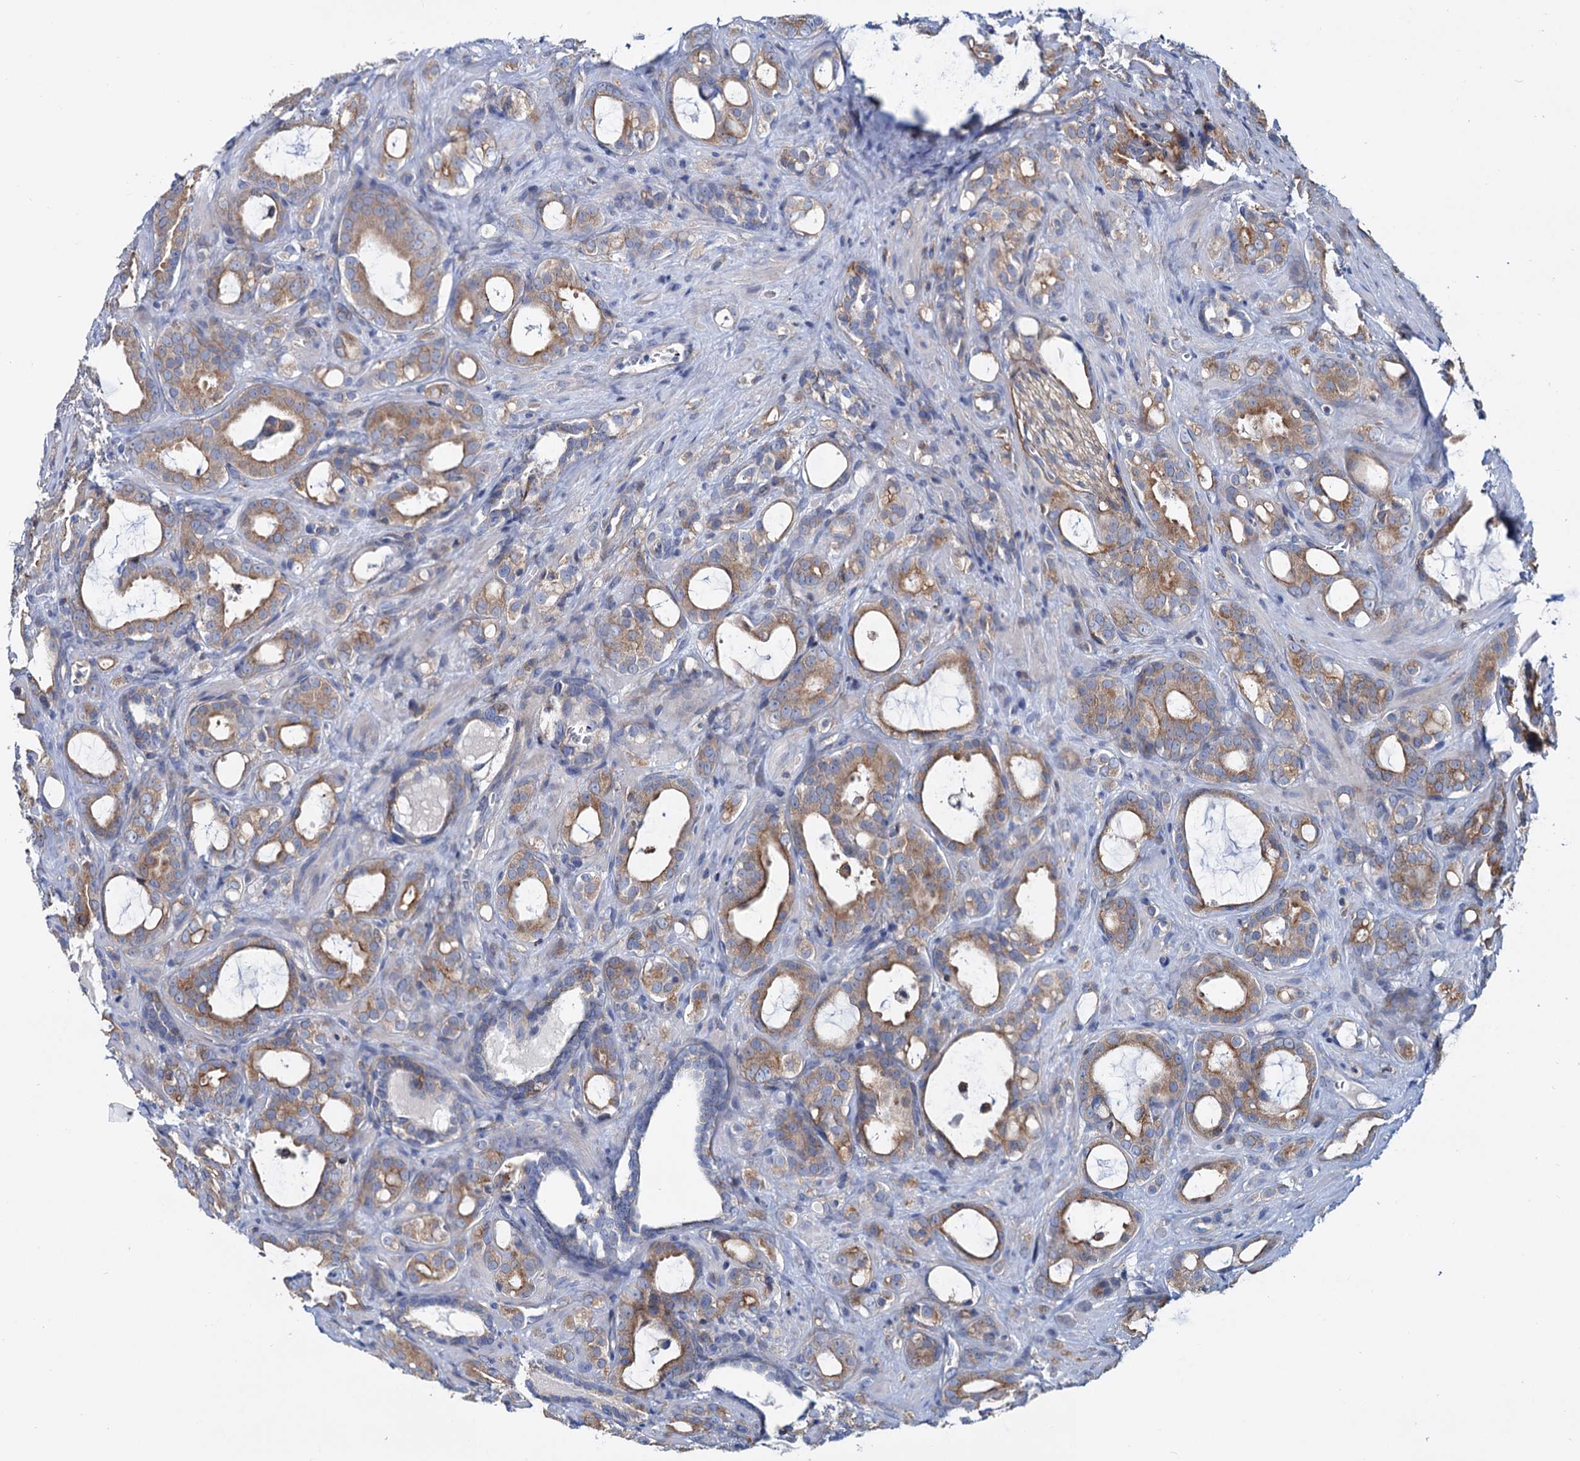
{"staining": {"intensity": "moderate", "quantity": ">75%", "location": "cytoplasmic/membranous"}, "tissue": "prostate cancer", "cell_type": "Tumor cells", "image_type": "cancer", "snomed": [{"axis": "morphology", "description": "Adenocarcinoma, High grade"}, {"axis": "topography", "description": "Prostate"}], "caption": "A micrograph showing moderate cytoplasmic/membranous positivity in about >75% of tumor cells in prostate cancer, as visualized by brown immunohistochemical staining.", "gene": "LRCH4", "patient": {"sex": "male", "age": 72}}